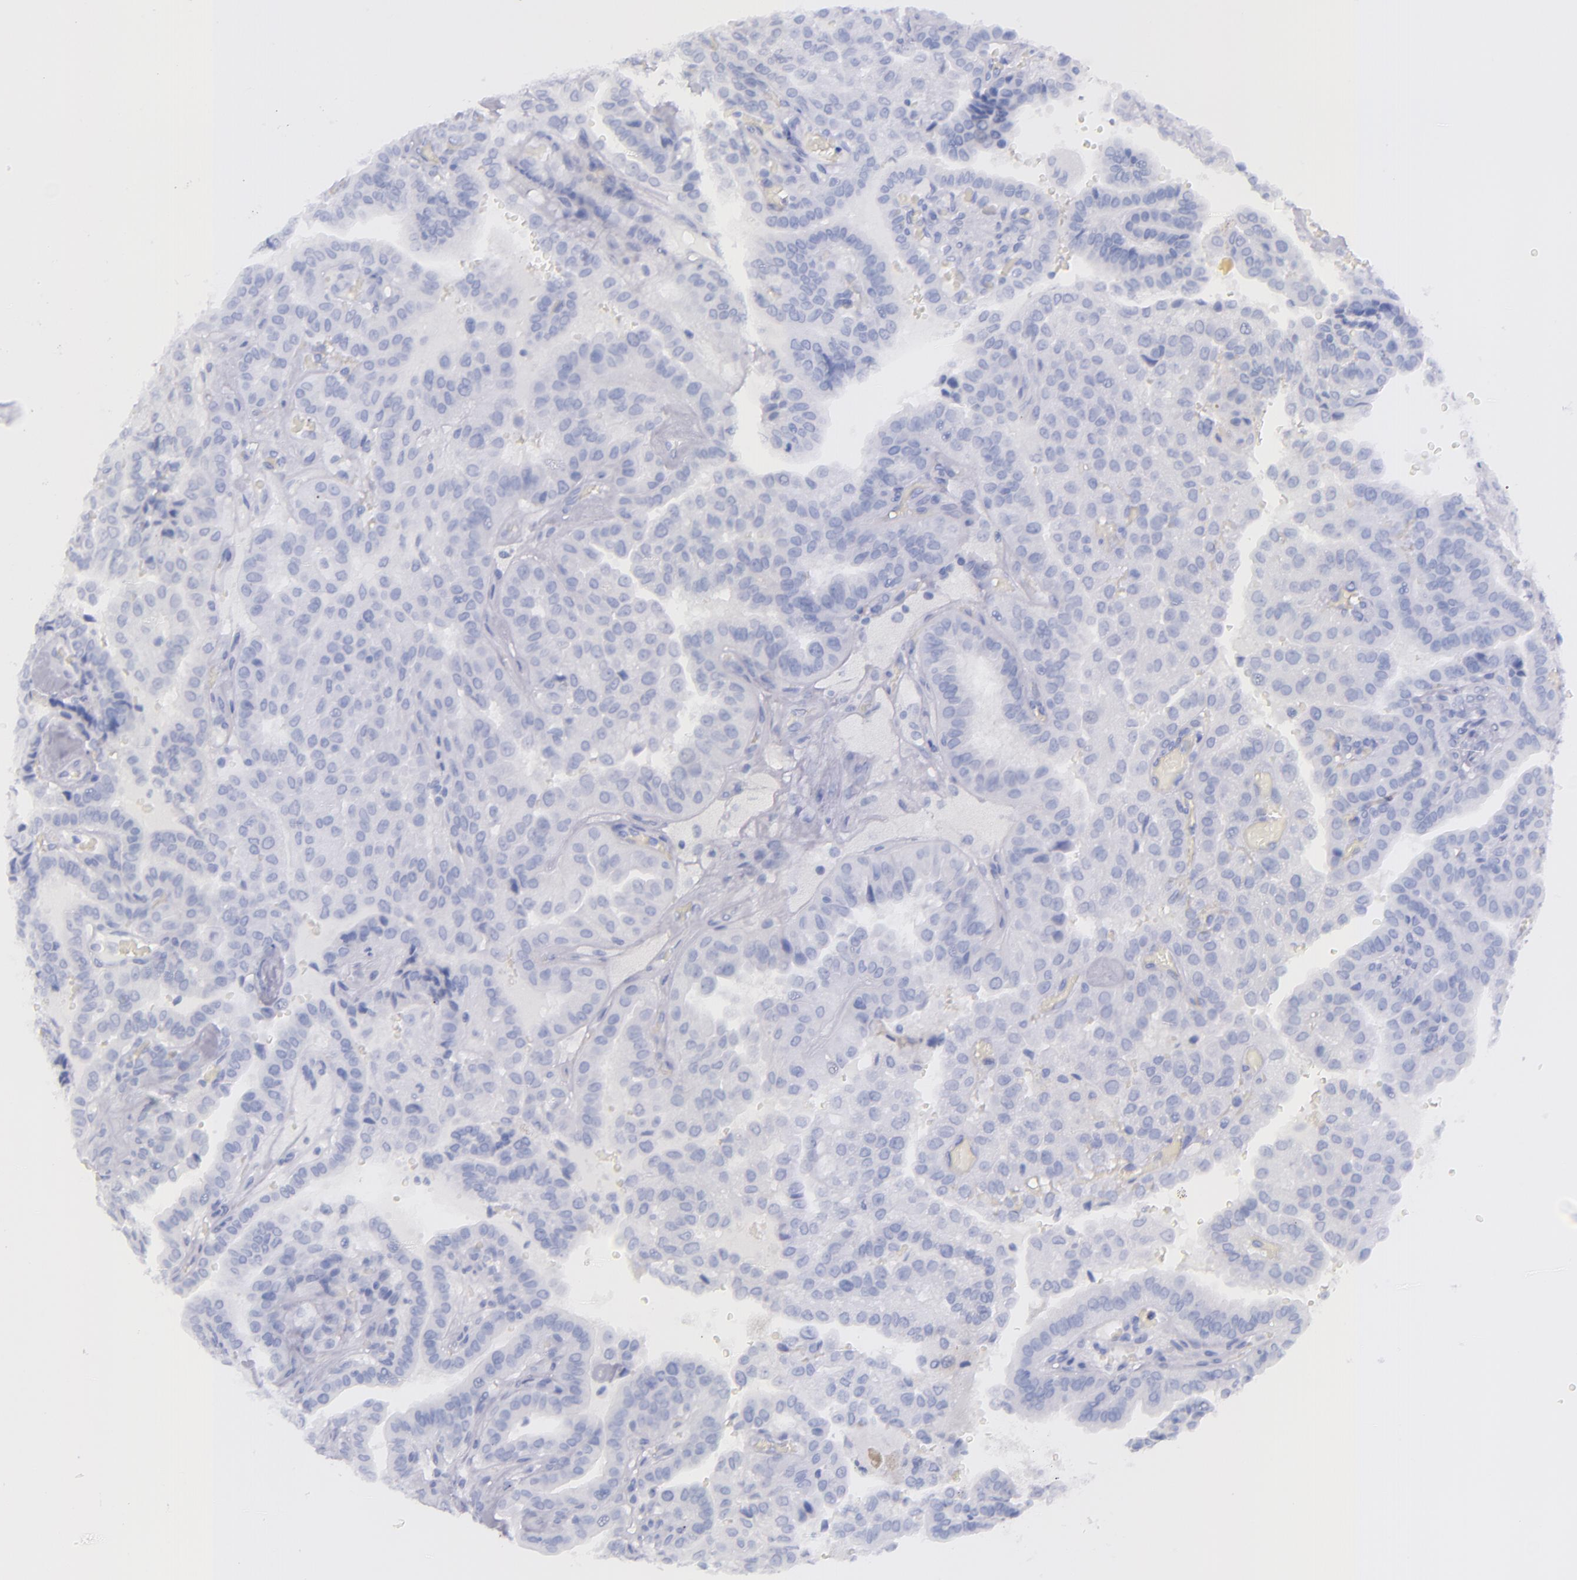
{"staining": {"intensity": "negative", "quantity": "none", "location": "none"}, "tissue": "thyroid cancer", "cell_type": "Tumor cells", "image_type": "cancer", "snomed": [{"axis": "morphology", "description": "Papillary adenocarcinoma, NOS"}, {"axis": "topography", "description": "Thyroid gland"}], "caption": "Human thyroid cancer (papillary adenocarcinoma) stained for a protein using immunohistochemistry (IHC) exhibits no staining in tumor cells.", "gene": "SFTPA2", "patient": {"sex": "male", "age": 87}}